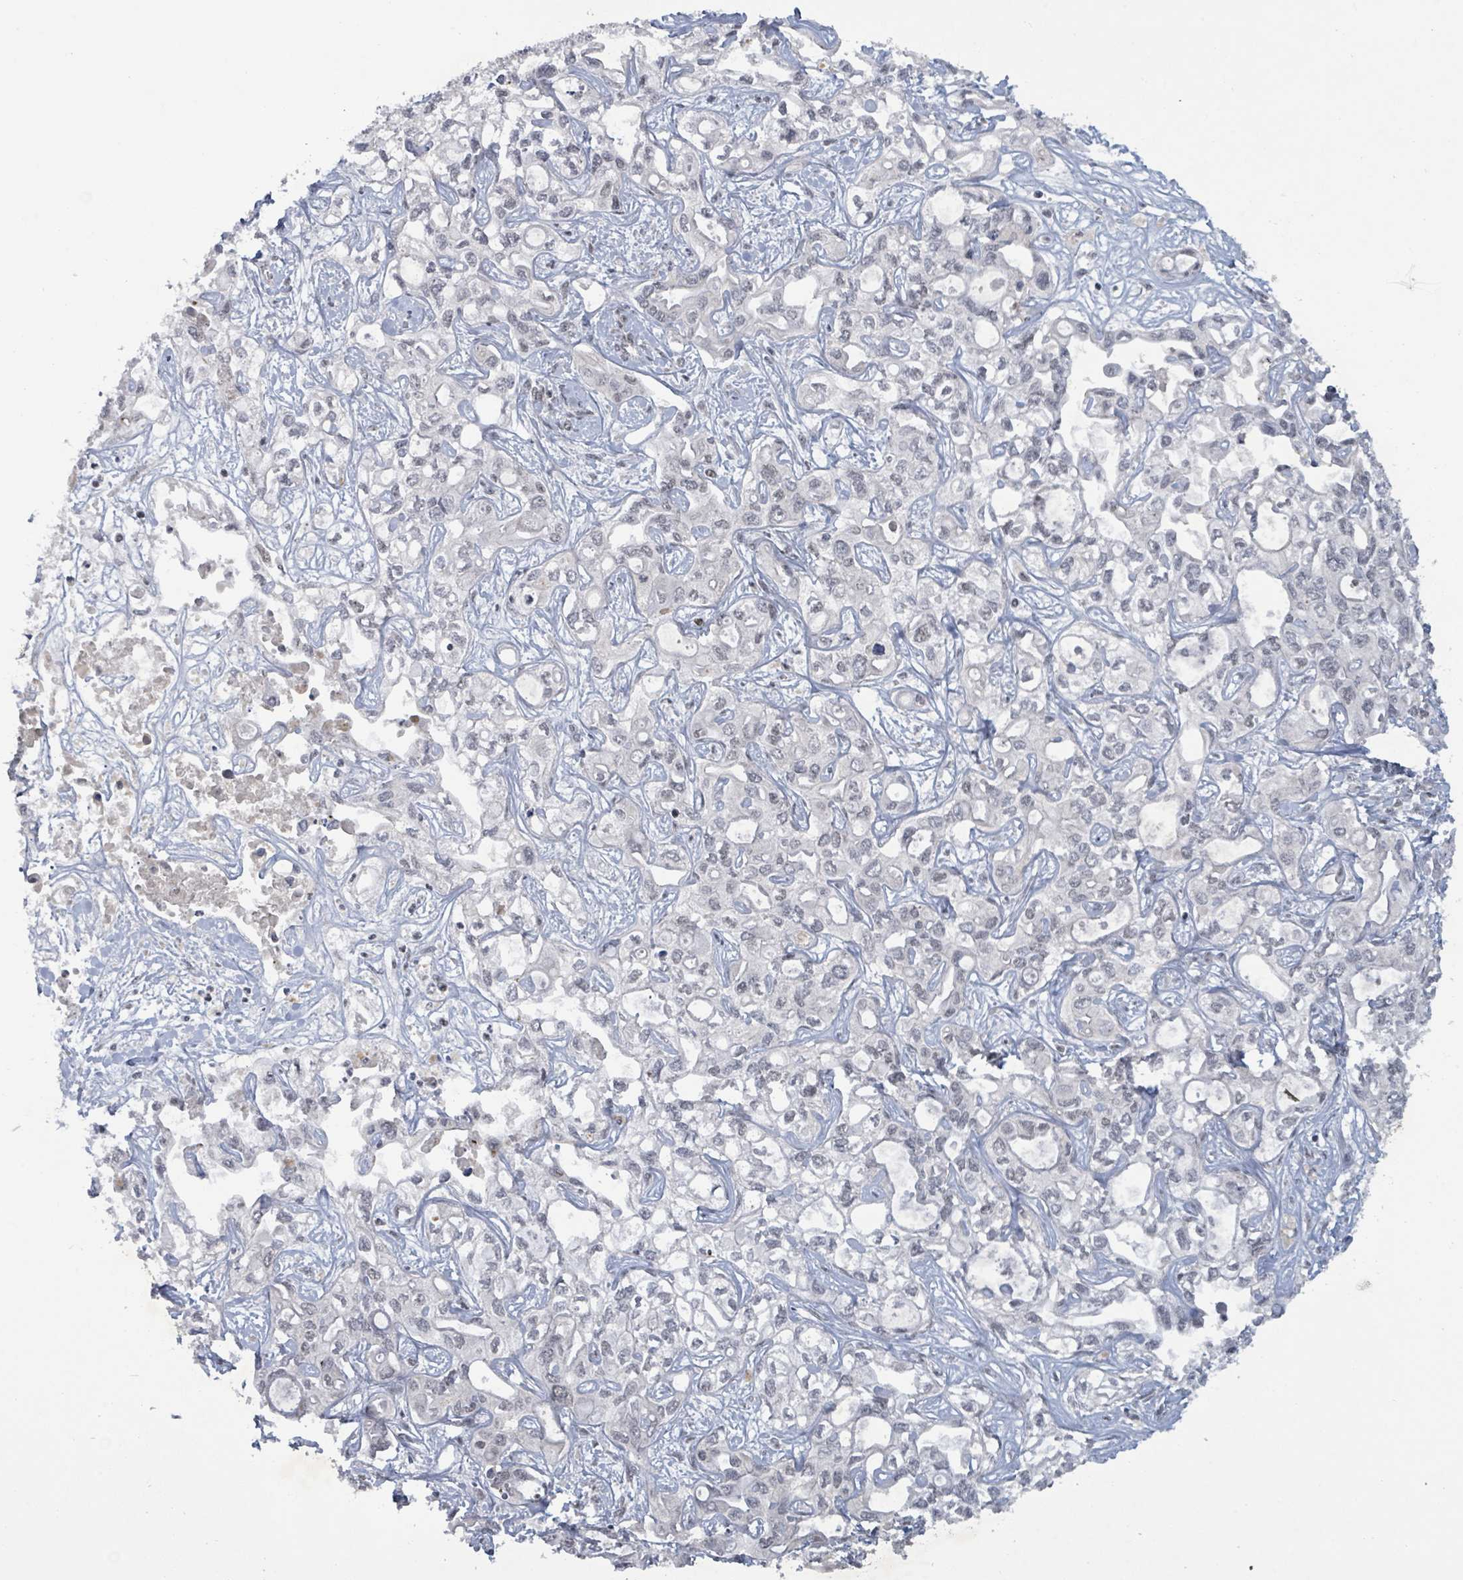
{"staining": {"intensity": "negative", "quantity": "none", "location": "none"}, "tissue": "liver cancer", "cell_type": "Tumor cells", "image_type": "cancer", "snomed": [{"axis": "morphology", "description": "Cholangiocarcinoma"}, {"axis": "topography", "description": "Liver"}], "caption": "Immunohistochemistry (IHC) micrograph of neoplastic tissue: liver cancer (cholangiocarcinoma) stained with DAB (3,3'-diaminobenzidine) shows no significant protein positivity in tumor cells.", "gene": "BANP", "patient": {"sex": "female", "age": 64}}